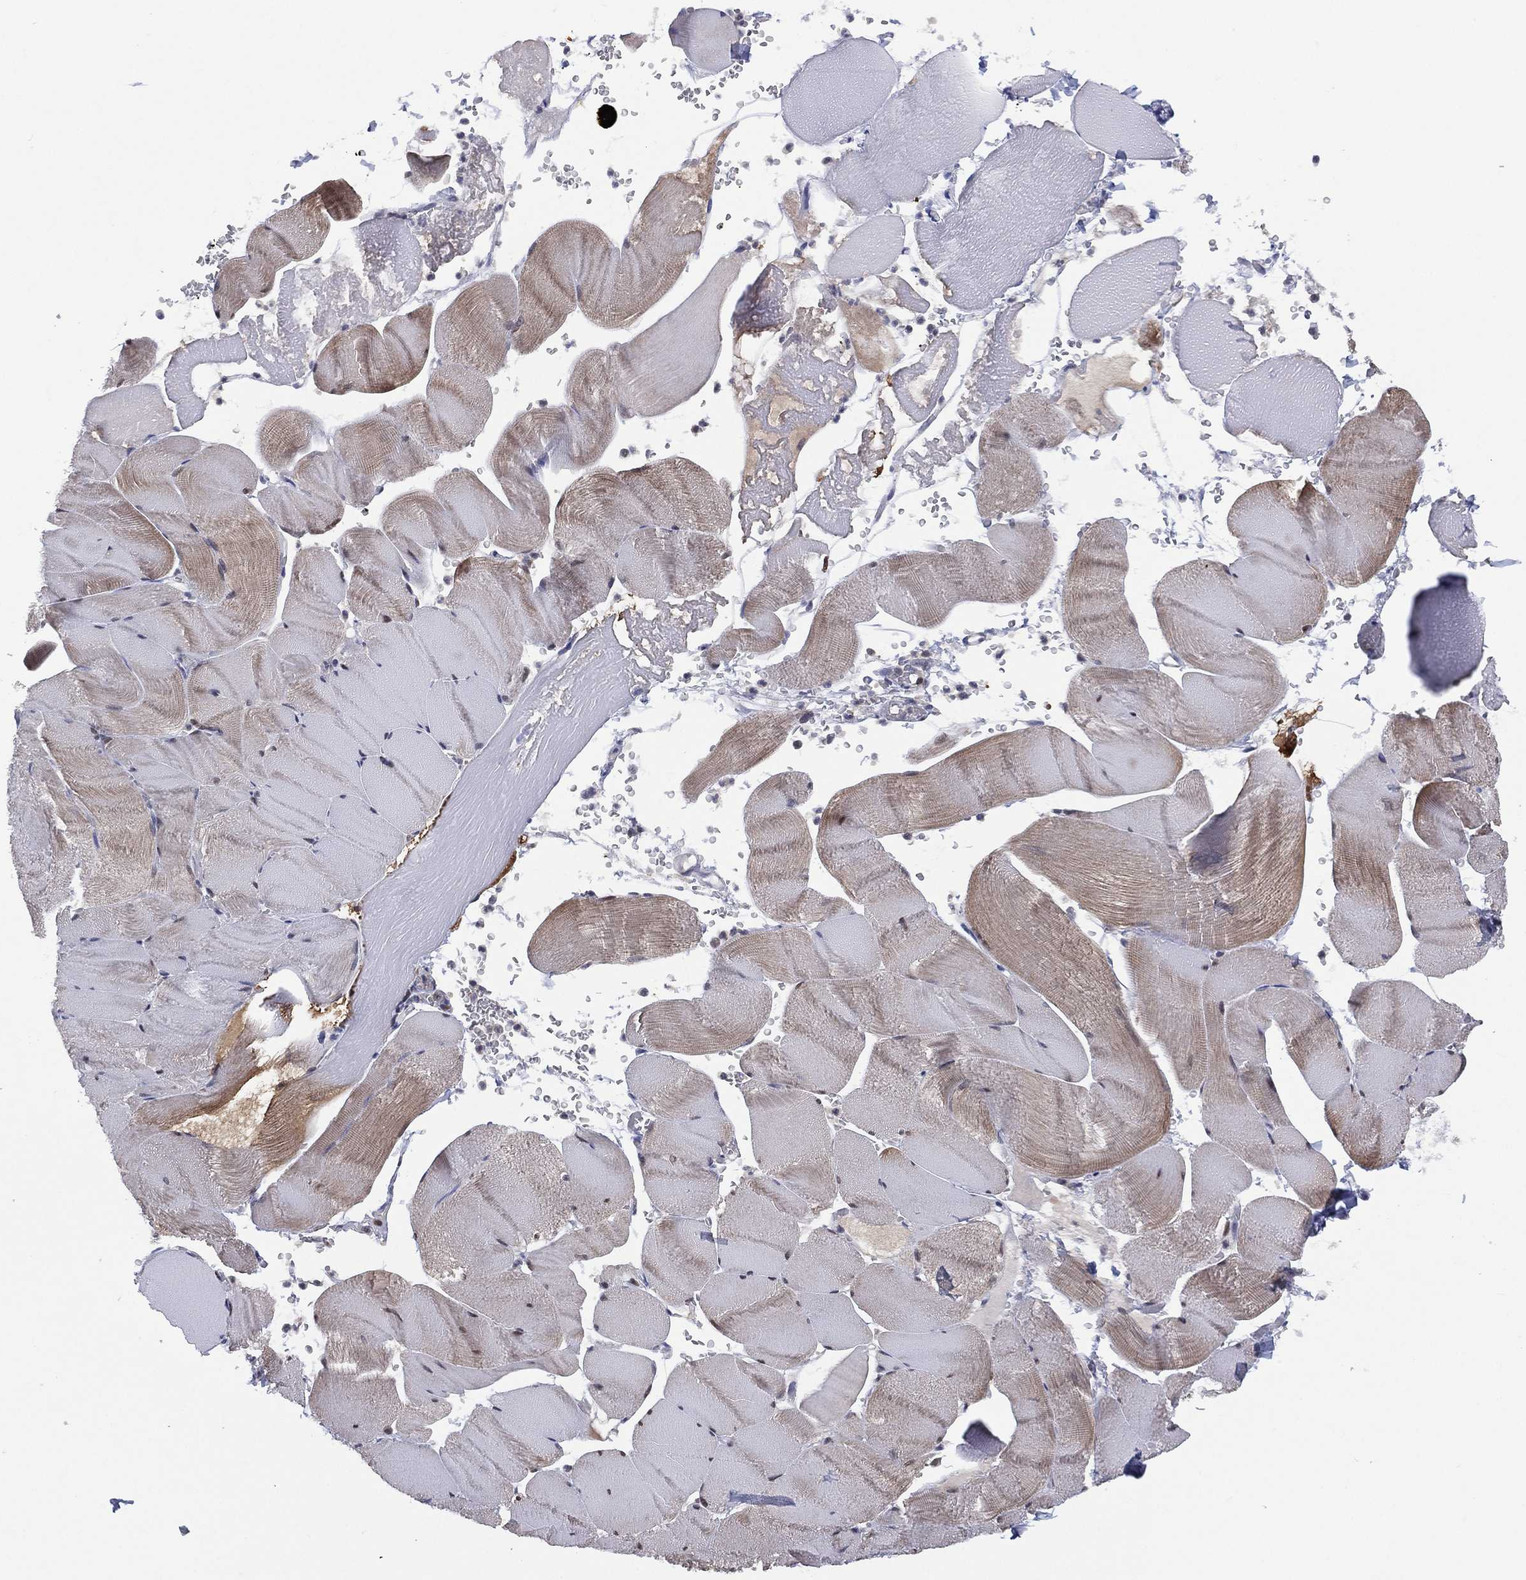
{"staining": {"intensity": "weak", "quantity": "<25%", "location": "cytoplasmic/membranous"}, "tissue": "skeletal muscle", "cell_type": "Myocytes", "image_type": "normal", "snomed": [{"axis": "morphology", "description": "Normal tissue, NOS"}, {"axis": "topography", "description": "Skeletal muscle"}], "caption": "This is a histopathology image of IHC staining of unremarkable skeletal muscle, which shows no expression in myocytes. Brightfield microscopy of immunohistochemistry stained with DAB (3,3'-diaminobenzidine) (brown) and hematoxylin (blue), captured at high magnification.", "gene": "SLC4A4", "patient": {"sex": "male", "age": 56}}